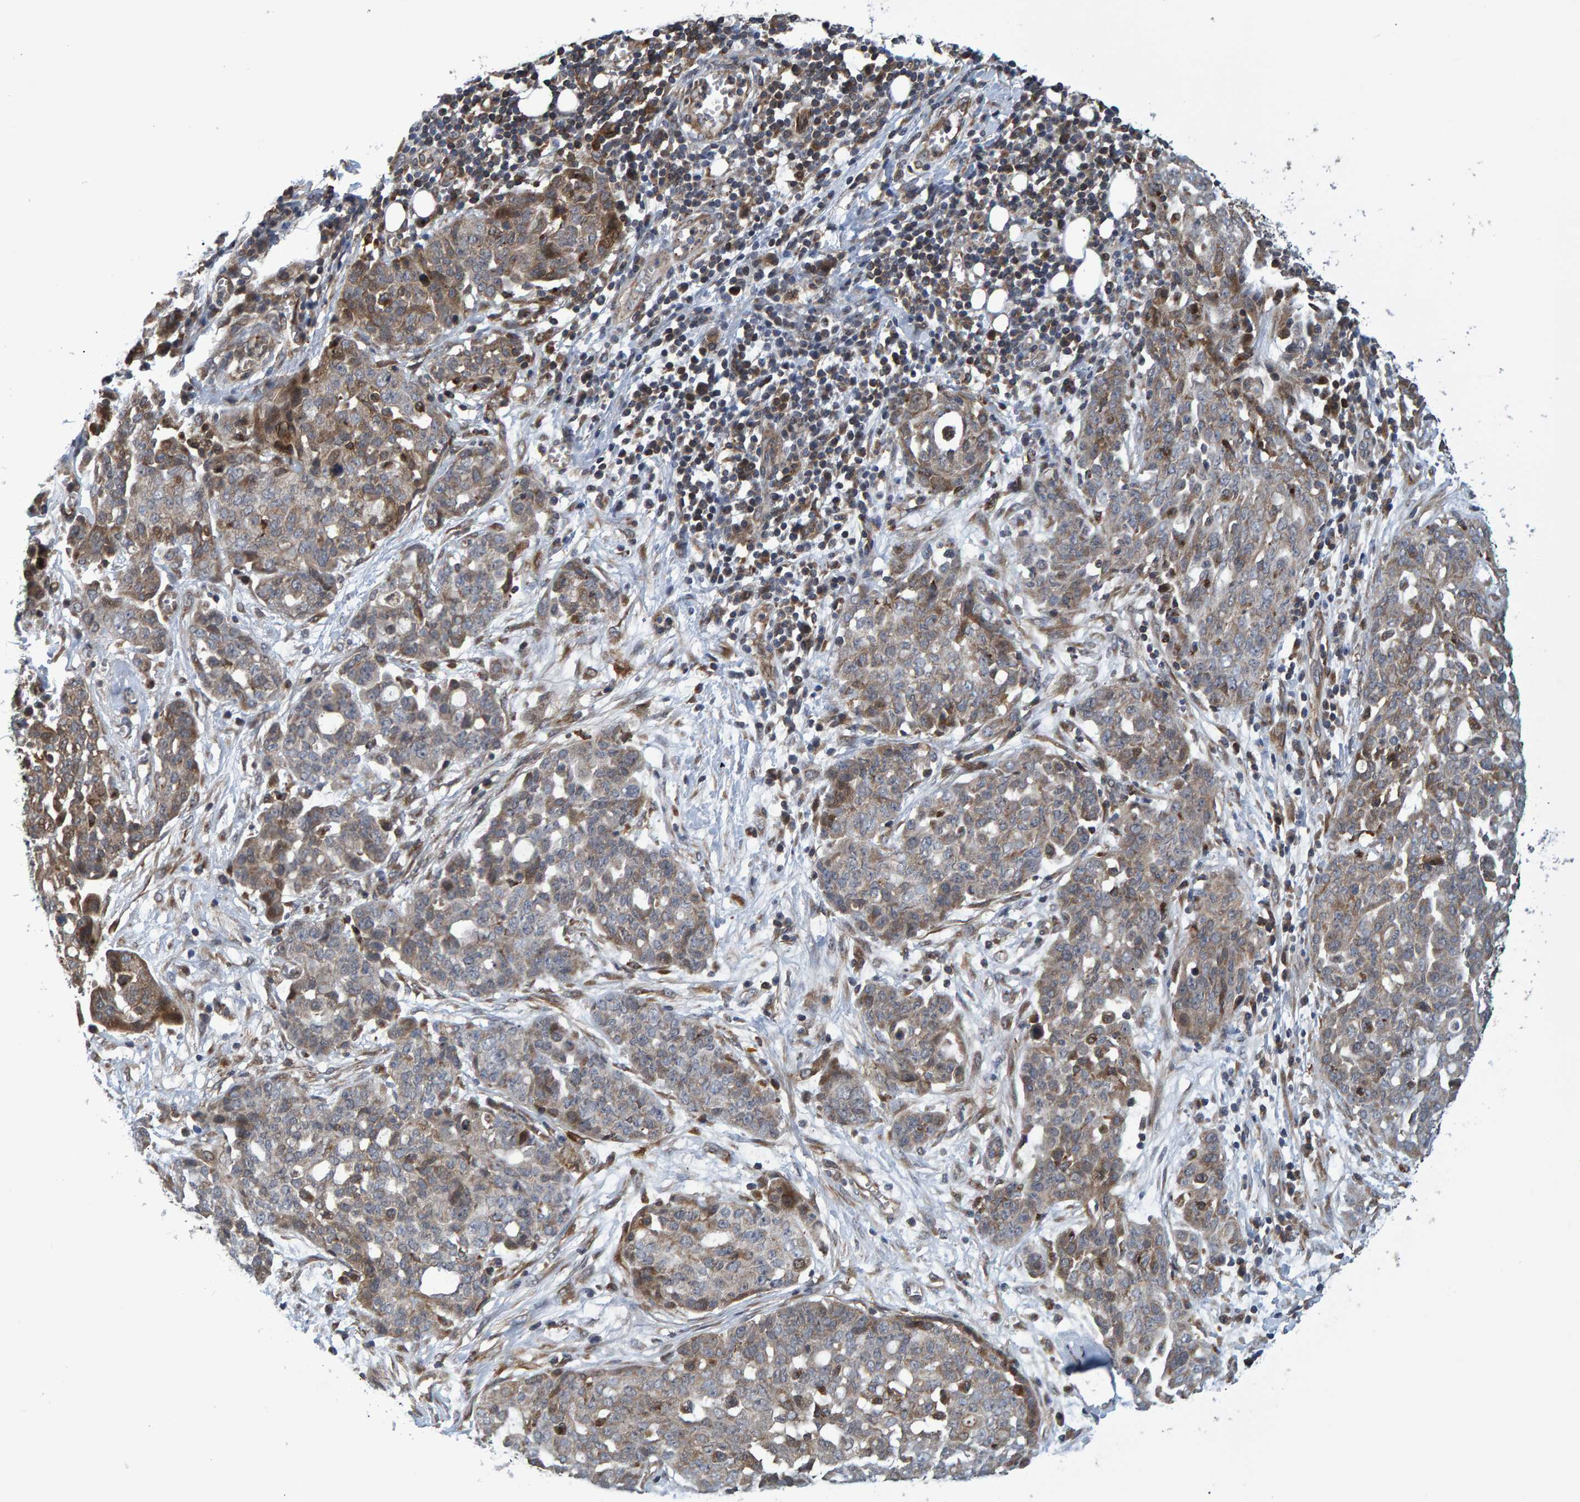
{"staining": {"intensity": "moderate", "quantity": "25%-75%", "location": "cytoplasmic/membranous"}, "tissue": "ovarian cancer", "cell_type": "Tumor cells", "image_type": "cancer", "snomed": [{"axis": "morphology", "description": "Cystadenocarcinoma, serous, NOS"}, {"axis": "topography", "description": "Soft tissue"}, {"axis": "topography", "description": "Ovary"}], "caption": "Brown immunohistochemical staining in serous cystadenocarcinoma (ovarian) shows moderate cytoplasmic/membranous expression in approximately 25%-75% of tumor cells. (Brightfield microscopy of DAB IHC at high magnification).", "gene": "ATP6V1H", "patient": {"sex": "female", "age": 57}}